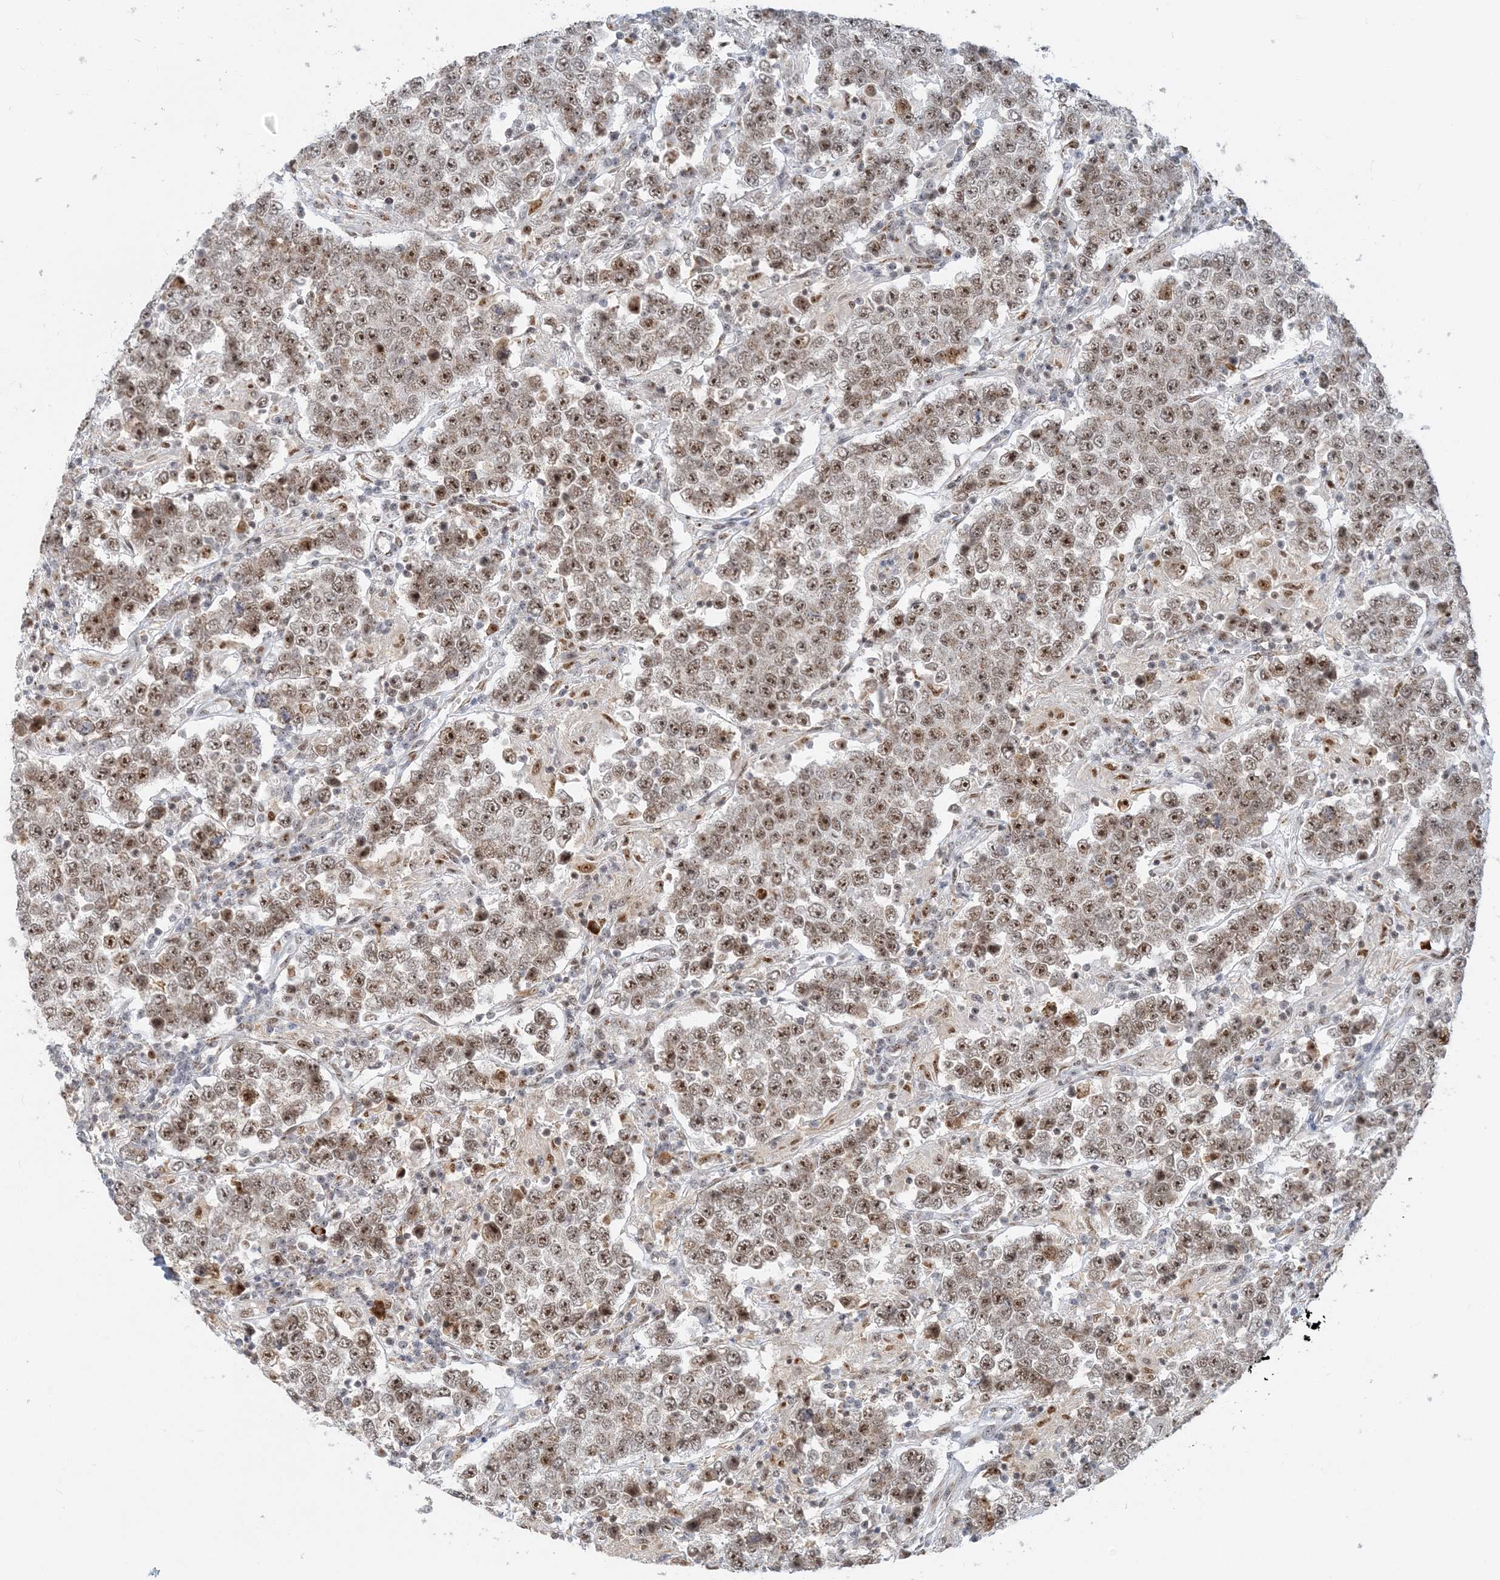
{"staining": {"intensity": "moderate", "quantity": ">75%", "location": "nuclear"}, "tissue": "testis cancer", "cell_type": "Tumor cells", "image_type": "cancer", "snomed": [{"axis": "morphology", "description": "Normal tissue, NOS"}, {"axis": "morphology", "description": "Urothelial carcinoma, High grade"}, {"axis": "morphology", "description": "Seminoma, NOS"}, {"axis": "morphology", "description": "Carcinoma, Embryonal, NOS"}, {"axis": "topography", "description": "Urinary bladder"}, {"axis": "topography", "description": "Testis"}], "caption": "This is an image of immunohistochemistry (IHC) staining of seminoma (testis), which shows moderate expression in the nuclear of tumor cells.", "gene": "PLRG1", "patient": {"sex": "male", "age": 41}}